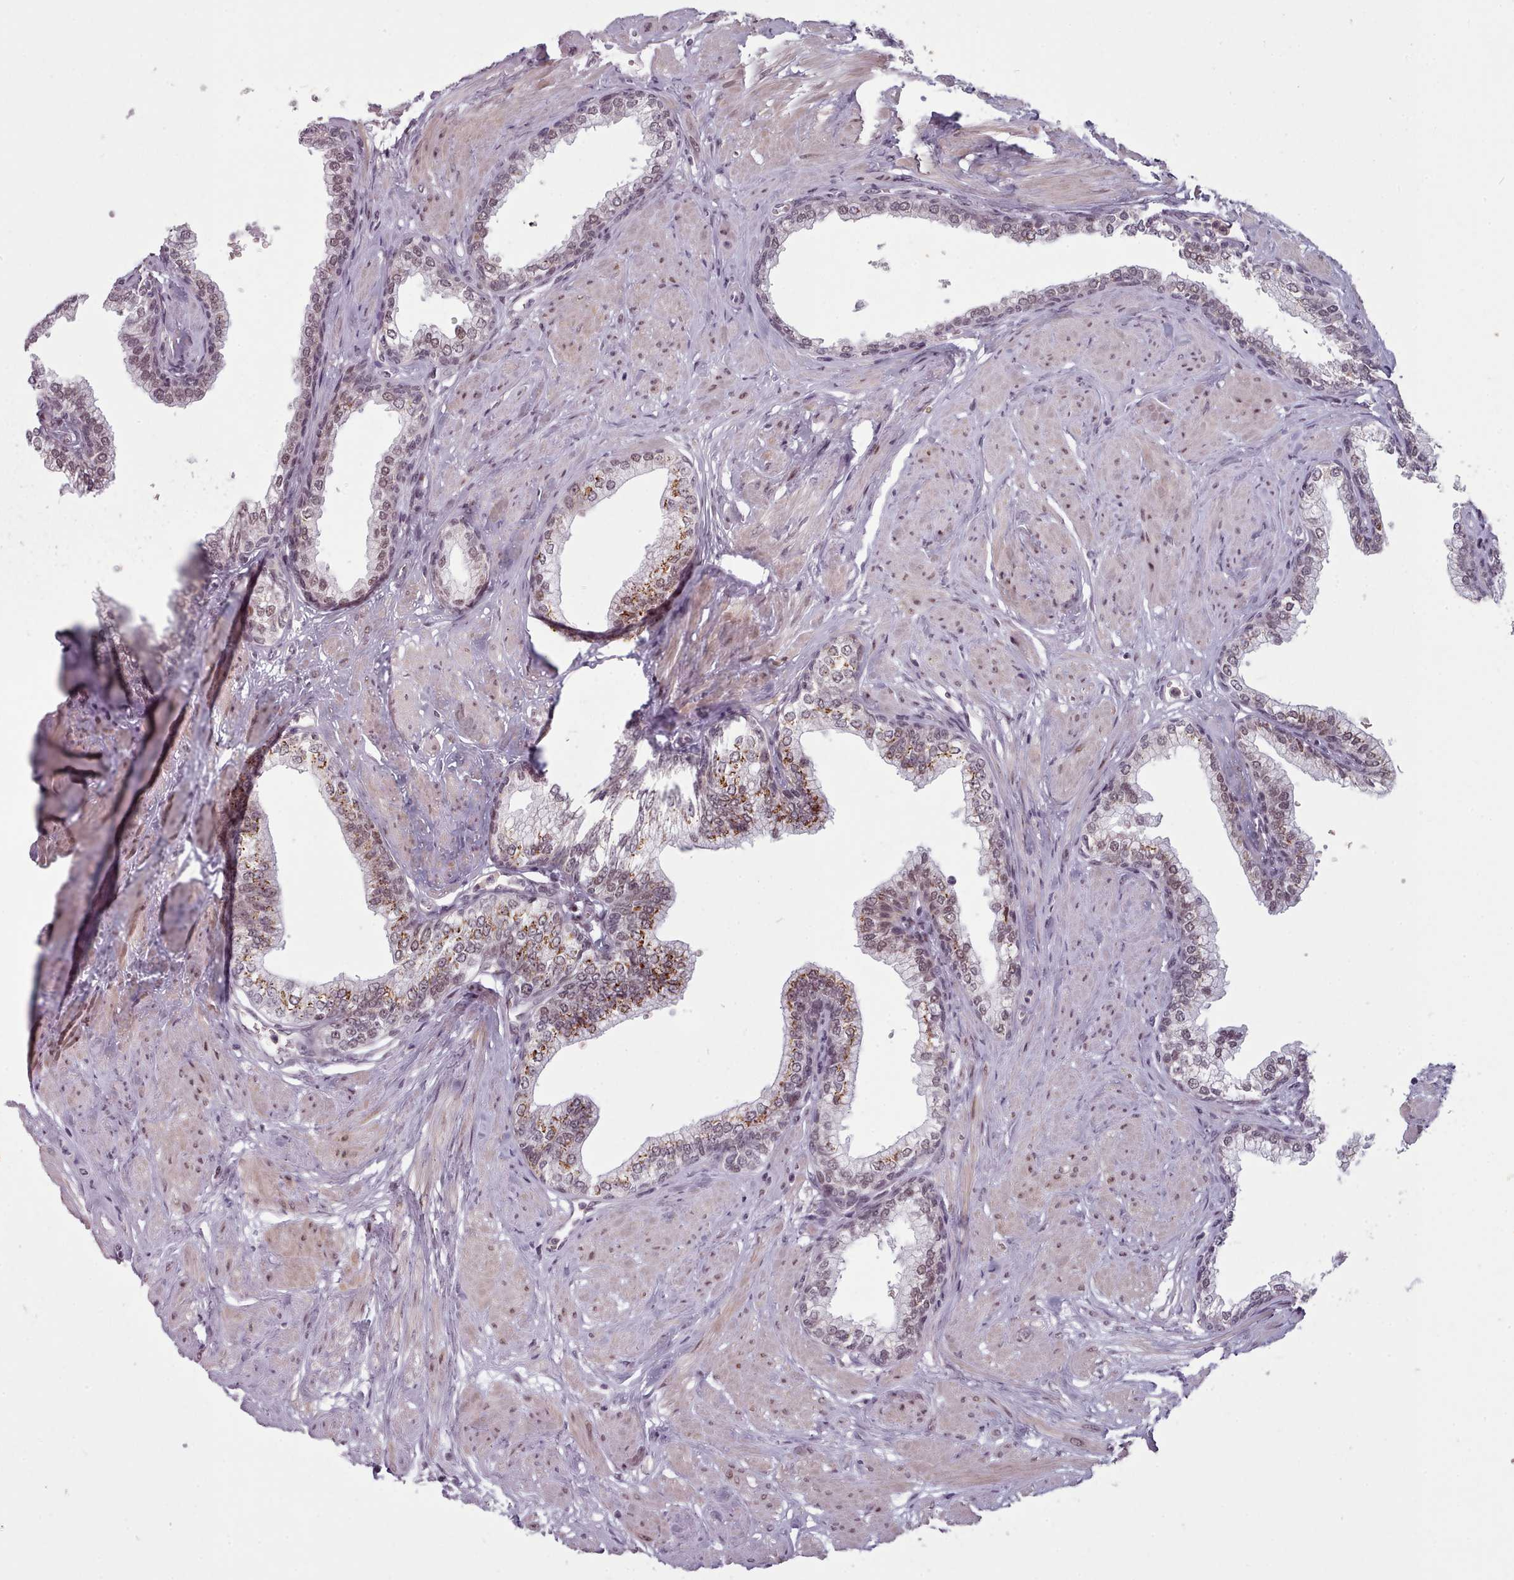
{"staining": {"intensity": "moderate", "quantity": ">75%", "location": "cytoplasmic/membranous,nuclear"}, "tissue": "prostate", "cell_type": "Glandular cells", "image_type": "normal", "snomed": [{"axis": "morphology", "description": "Normal tissue, NOS"}, {"axis": "morphology", "description": "Urothelial carcinoma, Low grade"}, {"axis": "topography", "description": "Urinary bladder"}, {"axis": "topography", "description": "Prostate"}], "caption": "Prostate was stained to show a protein in brown. There is medium levels of moderate cytoplasmic/membranous,nuclear positivity in about >75% of glandular cells.", "gene": "SRSF9", "patient": {"sex": "male", "age": 60}}